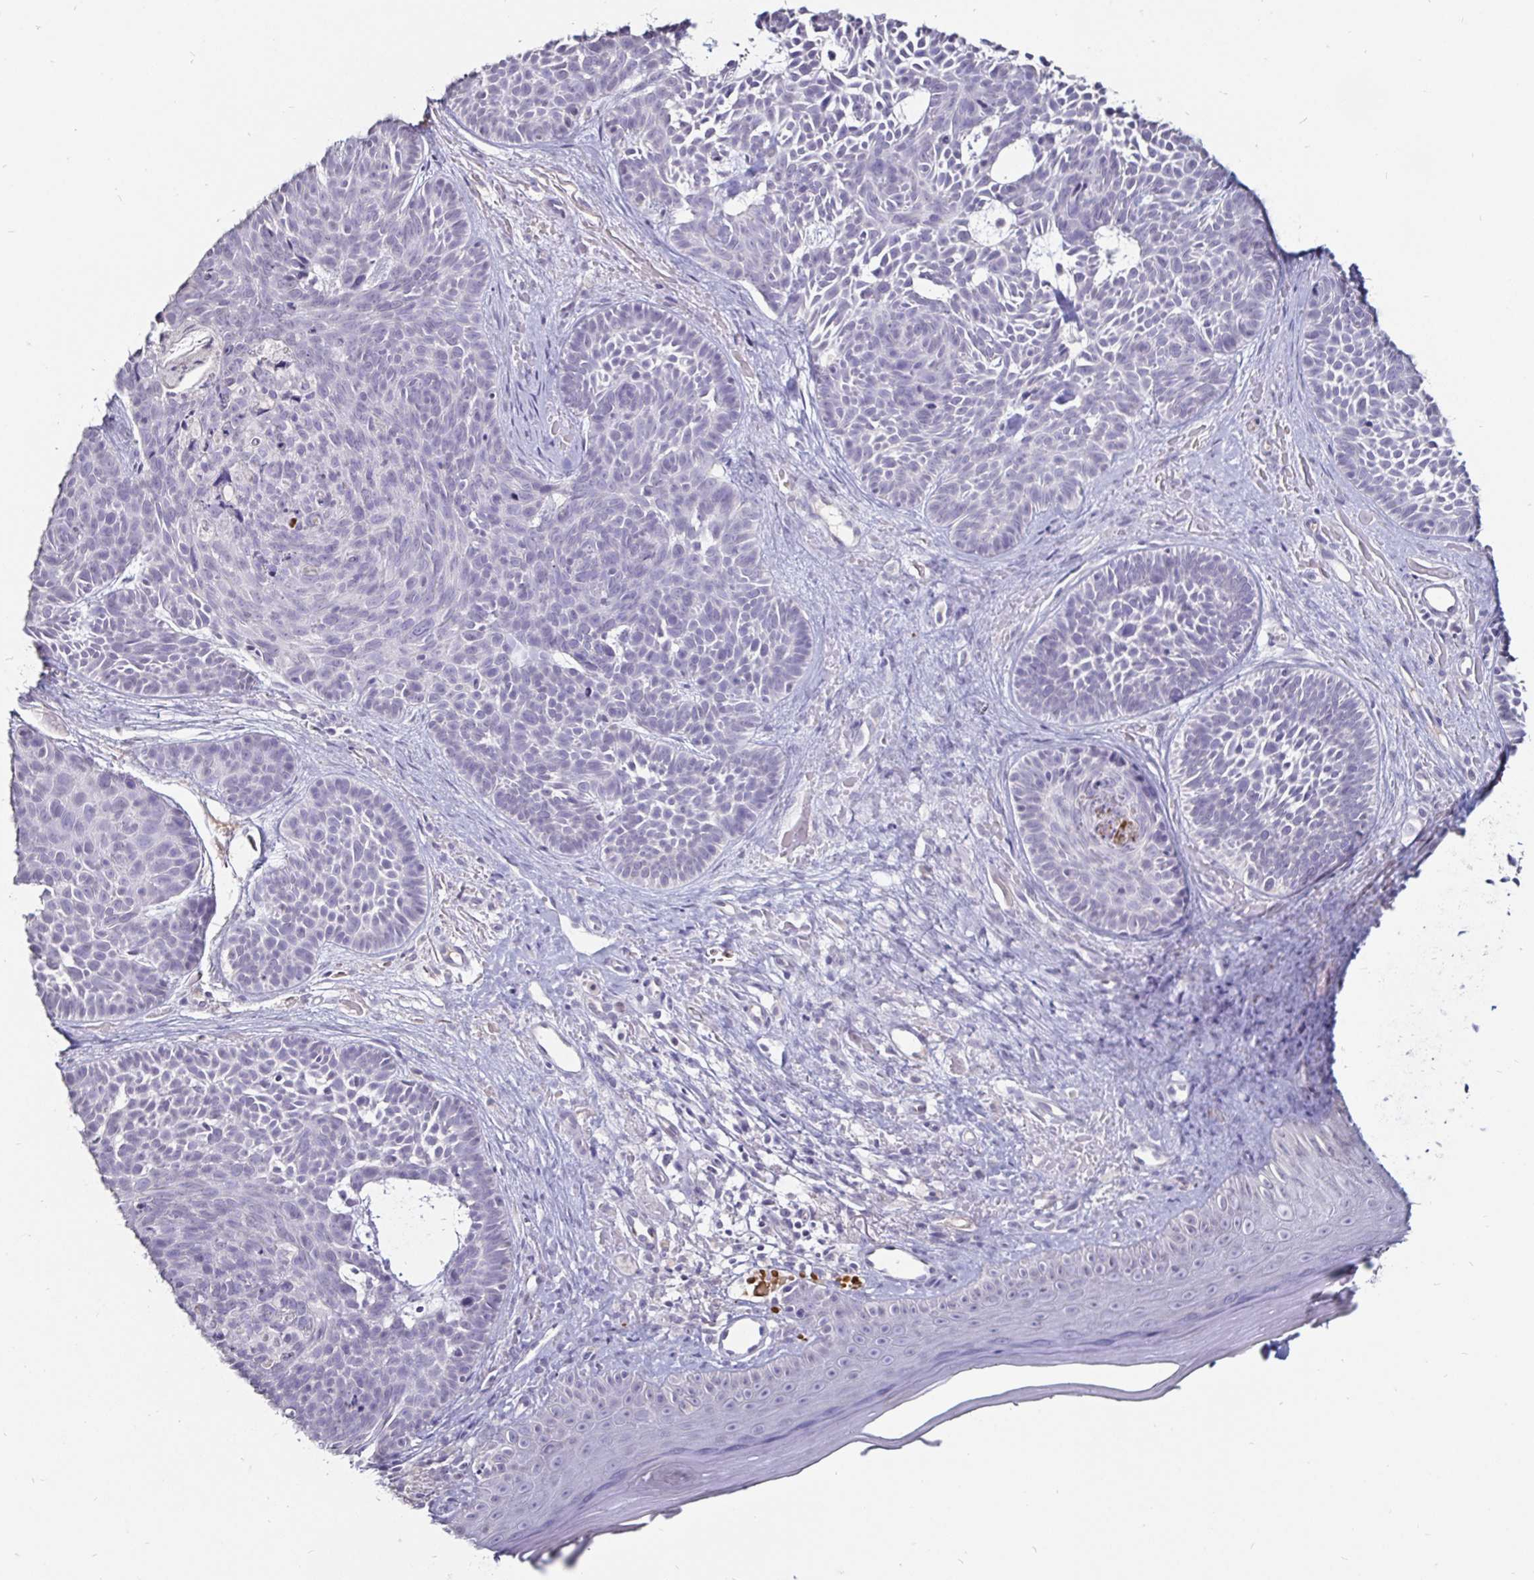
{"staining": {"intensity": "negative", "quantity": "none", "location": "none"}, "tissue": "skin cancer", "cell_type": "Tumor cells", "image_type": "cancer", "snomed": [{"axis": "morphology", "description": "Basal cell carcinoma"}, {"axis": "topography", "description": "Skin"}], "caption": "Immunohistochemistry (IHC) histopathology image of basal cell carcinoma (skin) stained for a protein (brown), which shows no staining in tumor cells. The staining was performed using DAB (3,3'-diaminobenzidine) to visualize the protein expression in brown, while the nuclei were stained in blue with hematoxylin (Magnification: 20x).", "gene": "FAIM2", "patient": {"sex": "male", "age": 81}}